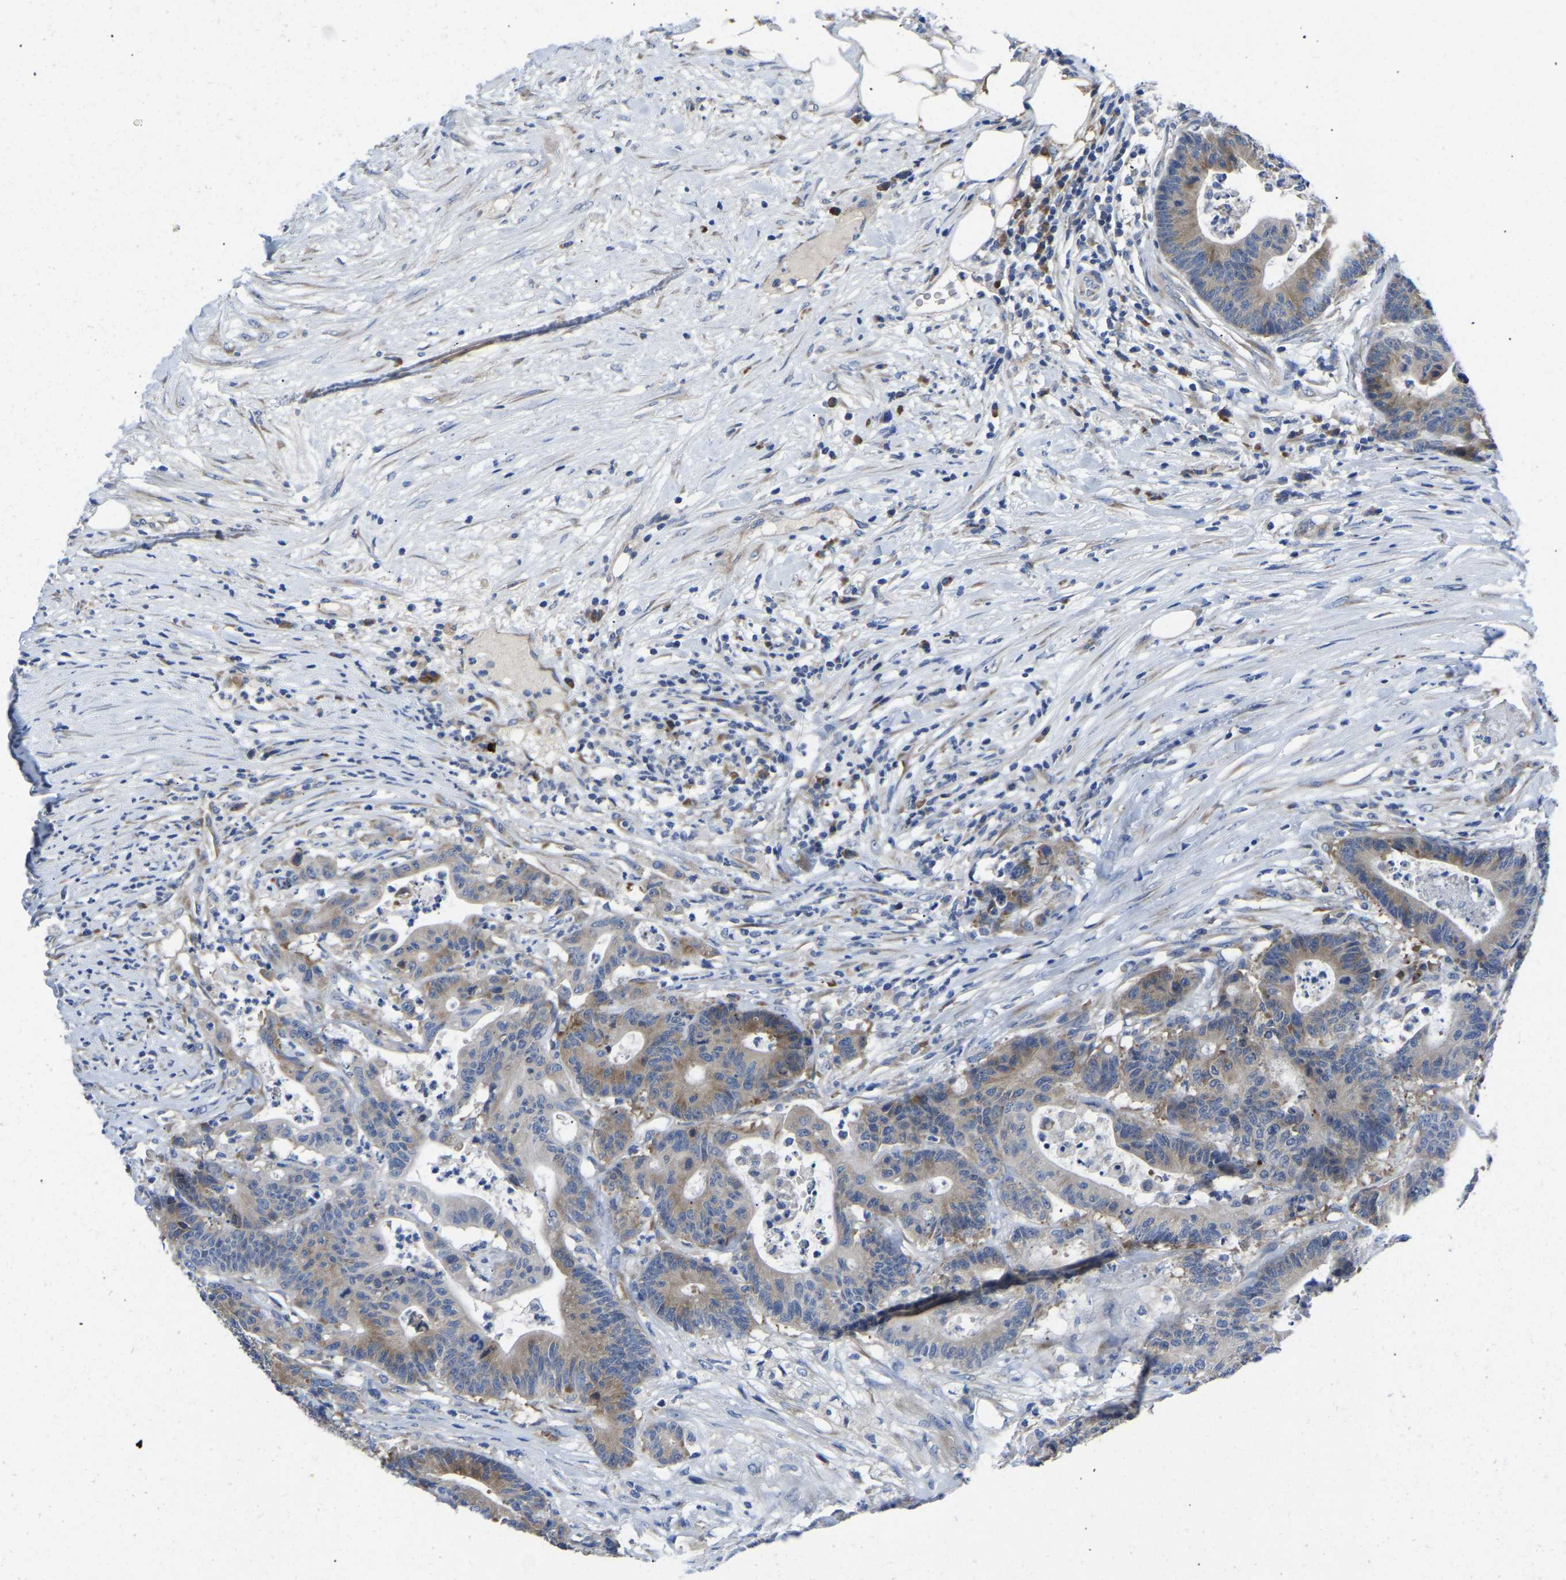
{"staining": {"intensity": "moderate", "quantity": "<25%", "location": "cytoplasmic/membranous"}, "tissue": "colorectal cancer", "cell_type": "Tumor cells", "image_type": "cancer", "snomed": [{"axis": "morphology", "description": "Adenocarcinoma, NOS"}, {"axis": "topography", "description": "Colon"}], "caption": "Colorectal cancer stained for a protein exhibits moderate cytoplasmic/membranous positivity in tumor cells.", "gene": "ABCA10", "patient": {"sex": "female", "age": 84}}